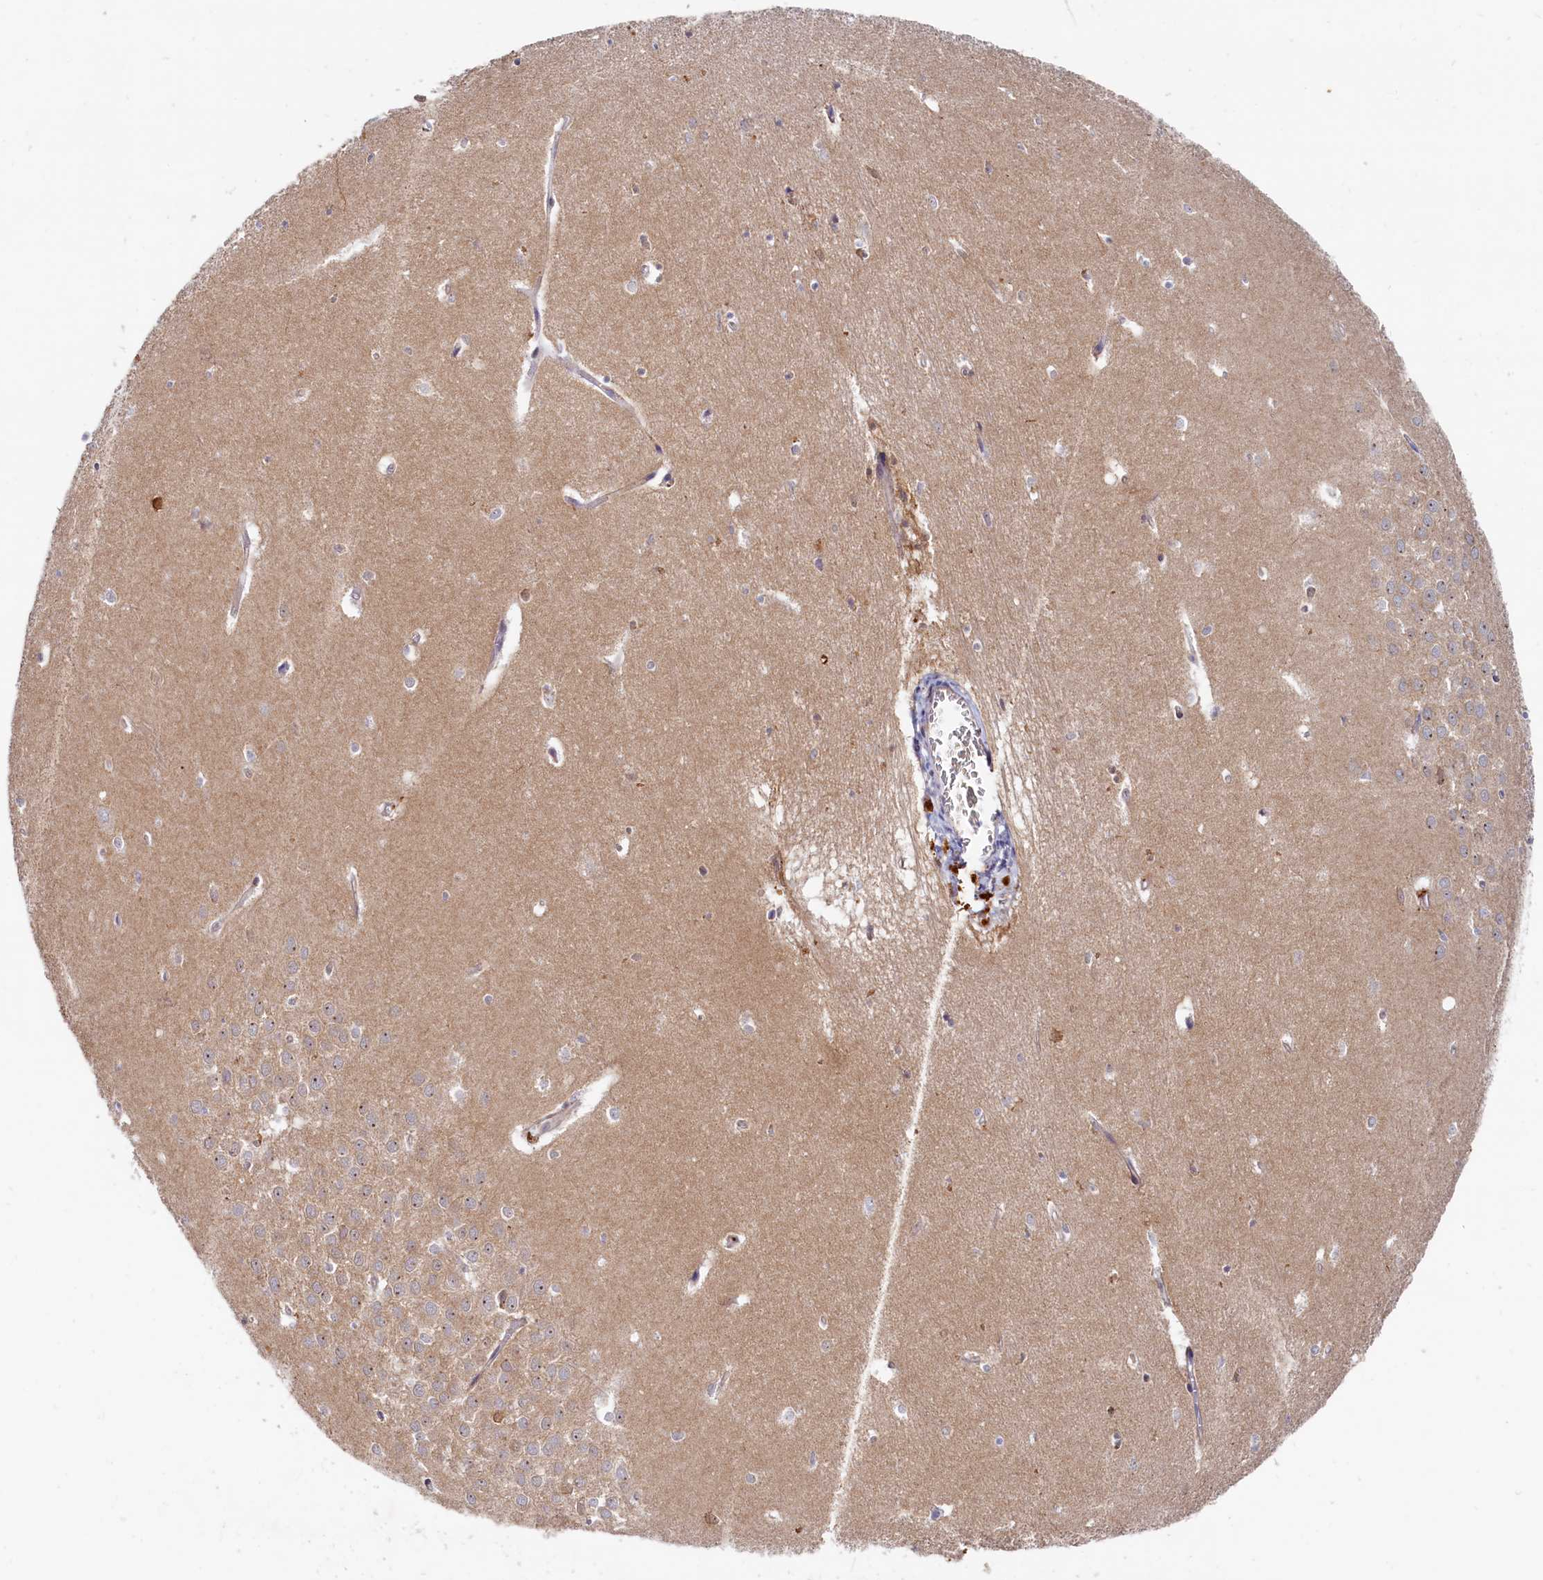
{"staining": {"intensity": "weak", "quantity": "<25%", "location": "cytoplasmic/membranous"}, "tissue": "hippocampus", "cell_type": "Glial cells", "image_type": "normal", "snomed": [{"axis": "morphology", "description": "Normal tissue, NOS"}, {"axis": "topography", "description": "Hippocampus"}], "caption": "Immunohistochemical staining of unremarkable hippocampus shows no significant expression in glial cells. (DAB IHC, high magnification).", "gene": "RGS7BP", "patient": {"sex": "female", "age": 64}}